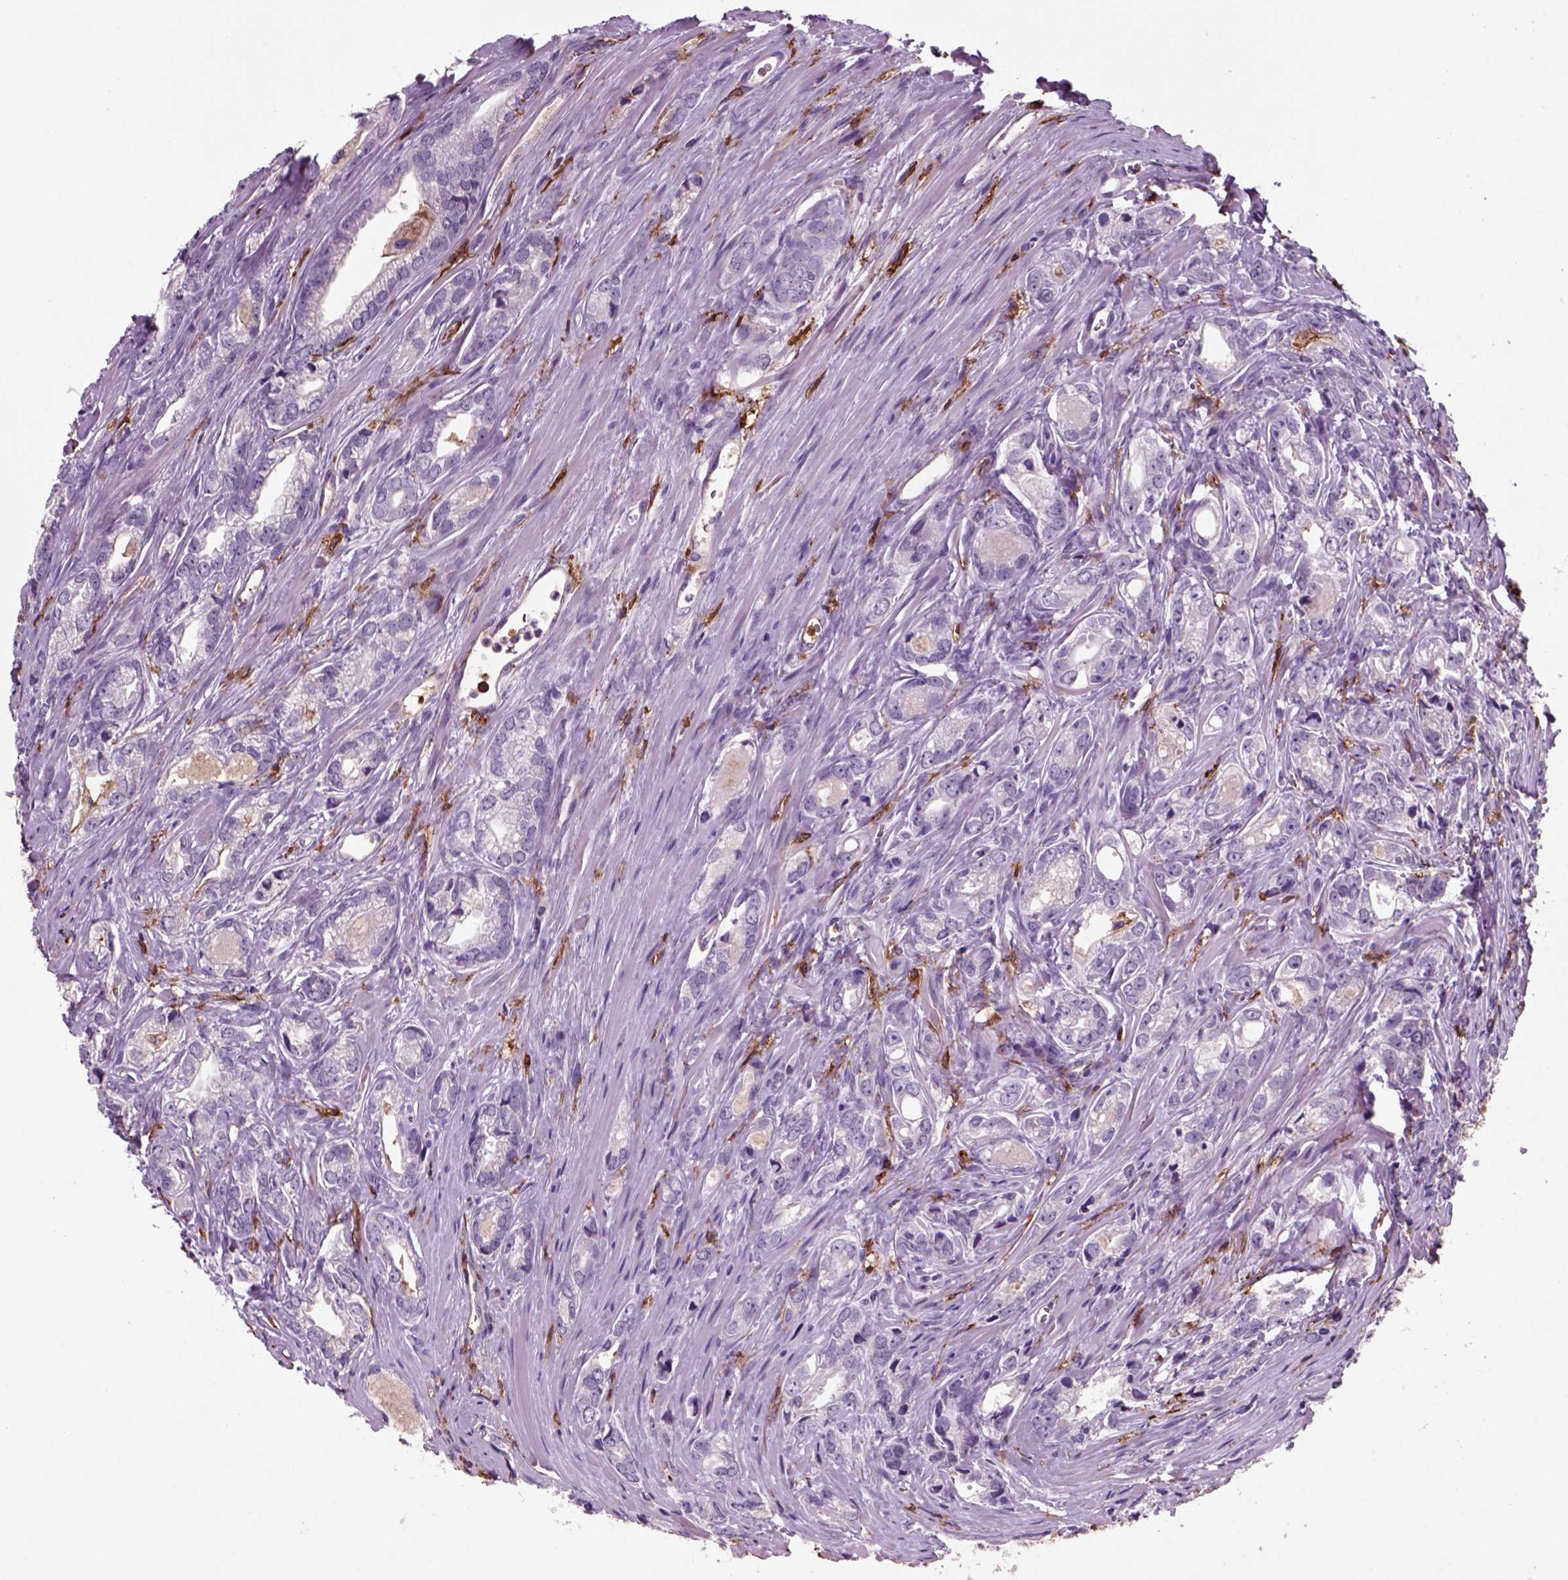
{"staining": {"intensity": "negative", "quantity": "none", "location": "none"}, "tissue": "prostate cancer", "cell_type": "Tumor cells", "image_type": "cancer", "snomed": [{"axis": "morphology", "description": "Adenocarcinoma, NOS"}, {"axis": "morphology", "description": "Adenocarcinoma, High grade"}, {"axis": "topography", "description": "Prostate"}], "caption": "Prostate cancer was stained to show a protein in brown. There is no significant staining in tumor cells. (Stains: DAB (3,3'-diaminobenzidine) IHC with hematoxylin counter stain, Microscopy: brightfield microscopy at high magnification).", "gene": "CD14", "patient": {"sex": "male", "age": 70}}